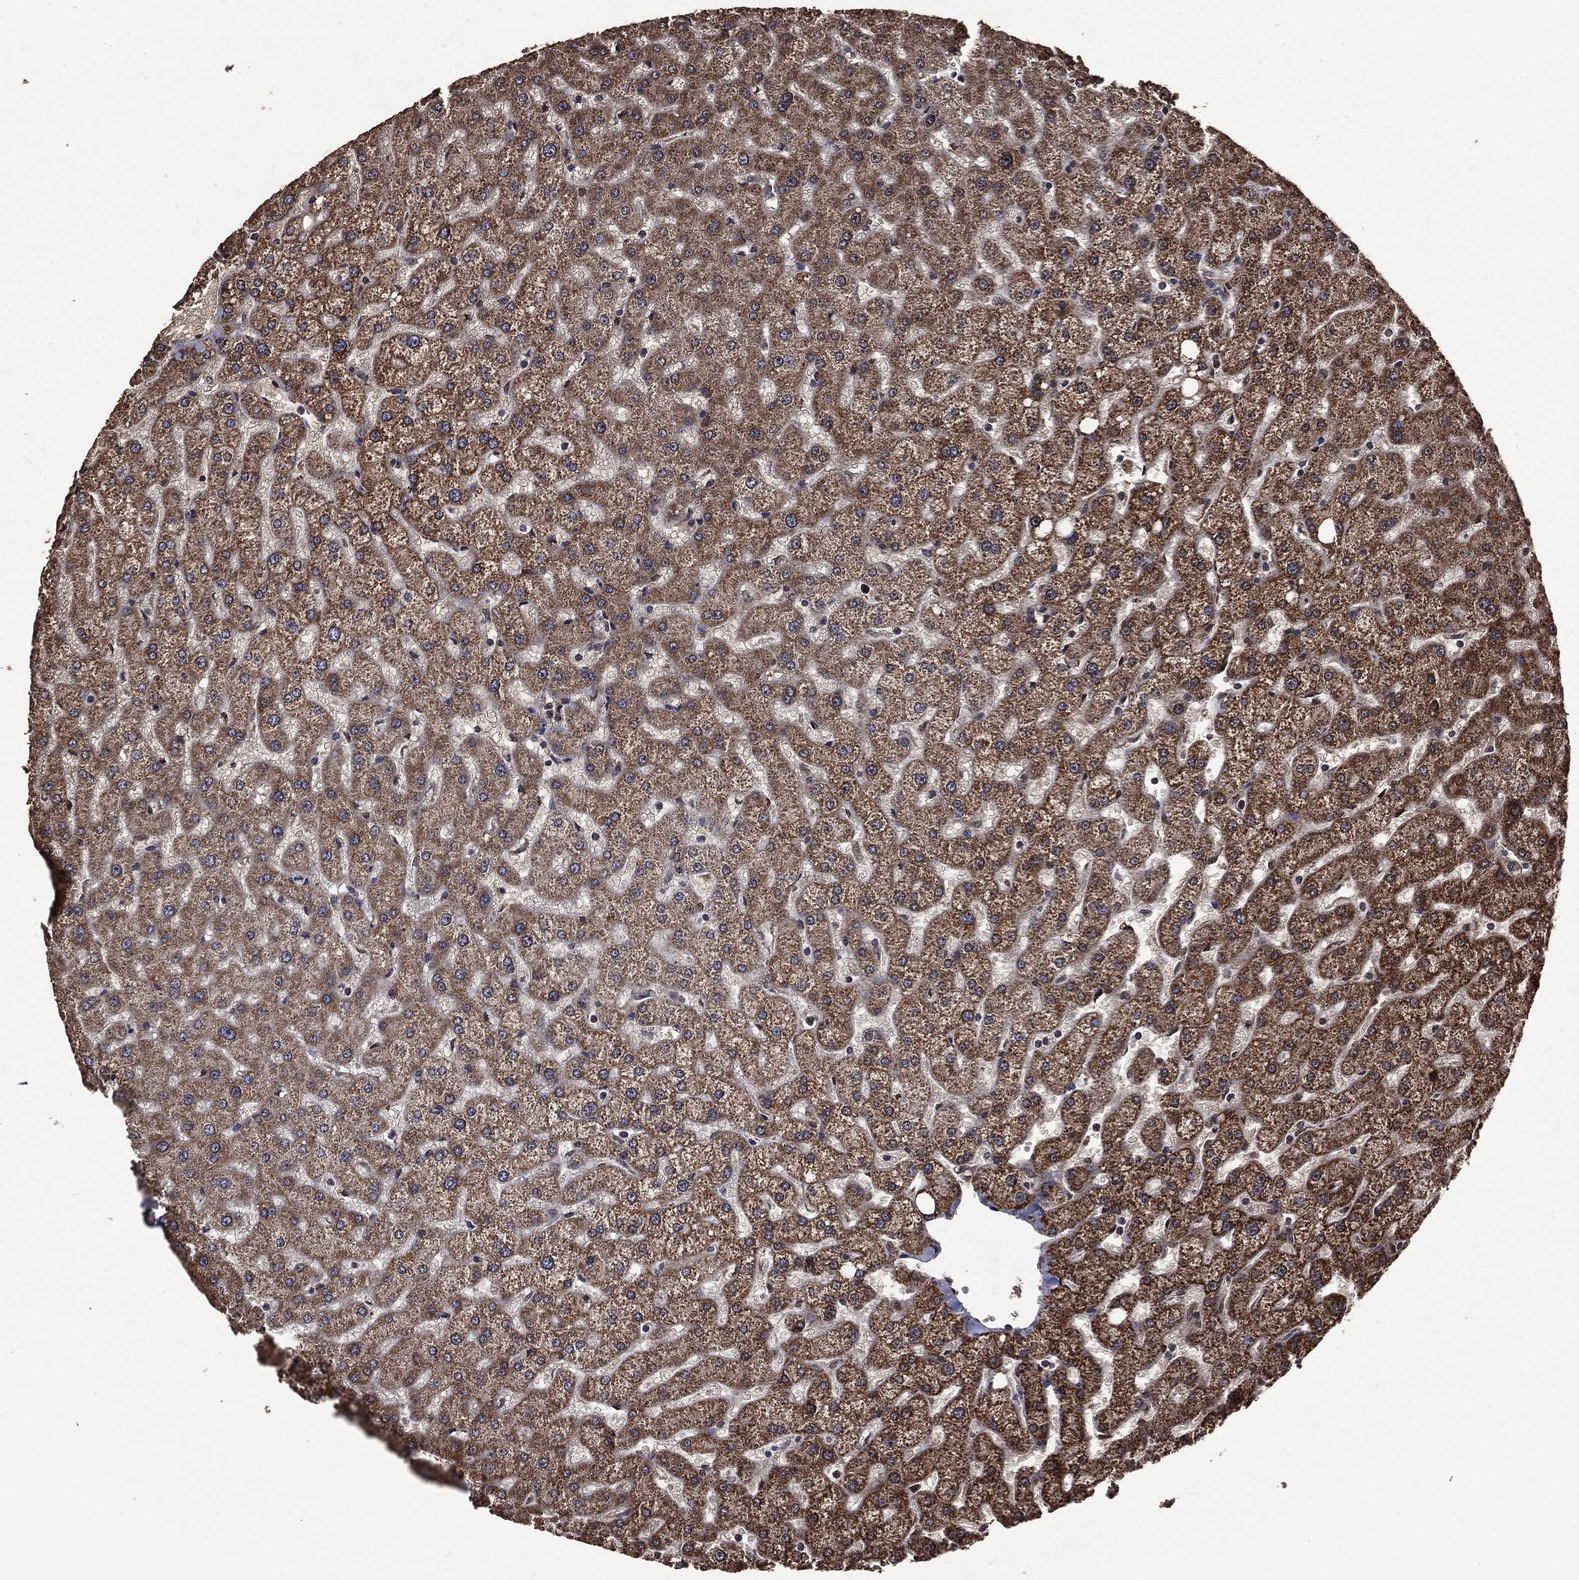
{"staining": {"intensity": "moderate", "quantity": ">75%", "location": "cytoplasmic/membranous,nuclear"}, "tissue": "liver", "cell_type": "Cholangiocytes", "image_type": "normal", "snomed": [{"axis": "morphology", "description": "Normal tissue, NOS"}, {"axis": "topography", "description": "Liver"}], "caption": "The image demonstrates immunohistochemical staining of normal liver. There is moderate cytoplasmic/membranous,nuclear positivity is present in approximately >75% of cholangiocytes. (IHC, brightfield microscopy, high magnification).", "gene": "PPP6R2", "patient": {"sex": "female", "age": 50}}